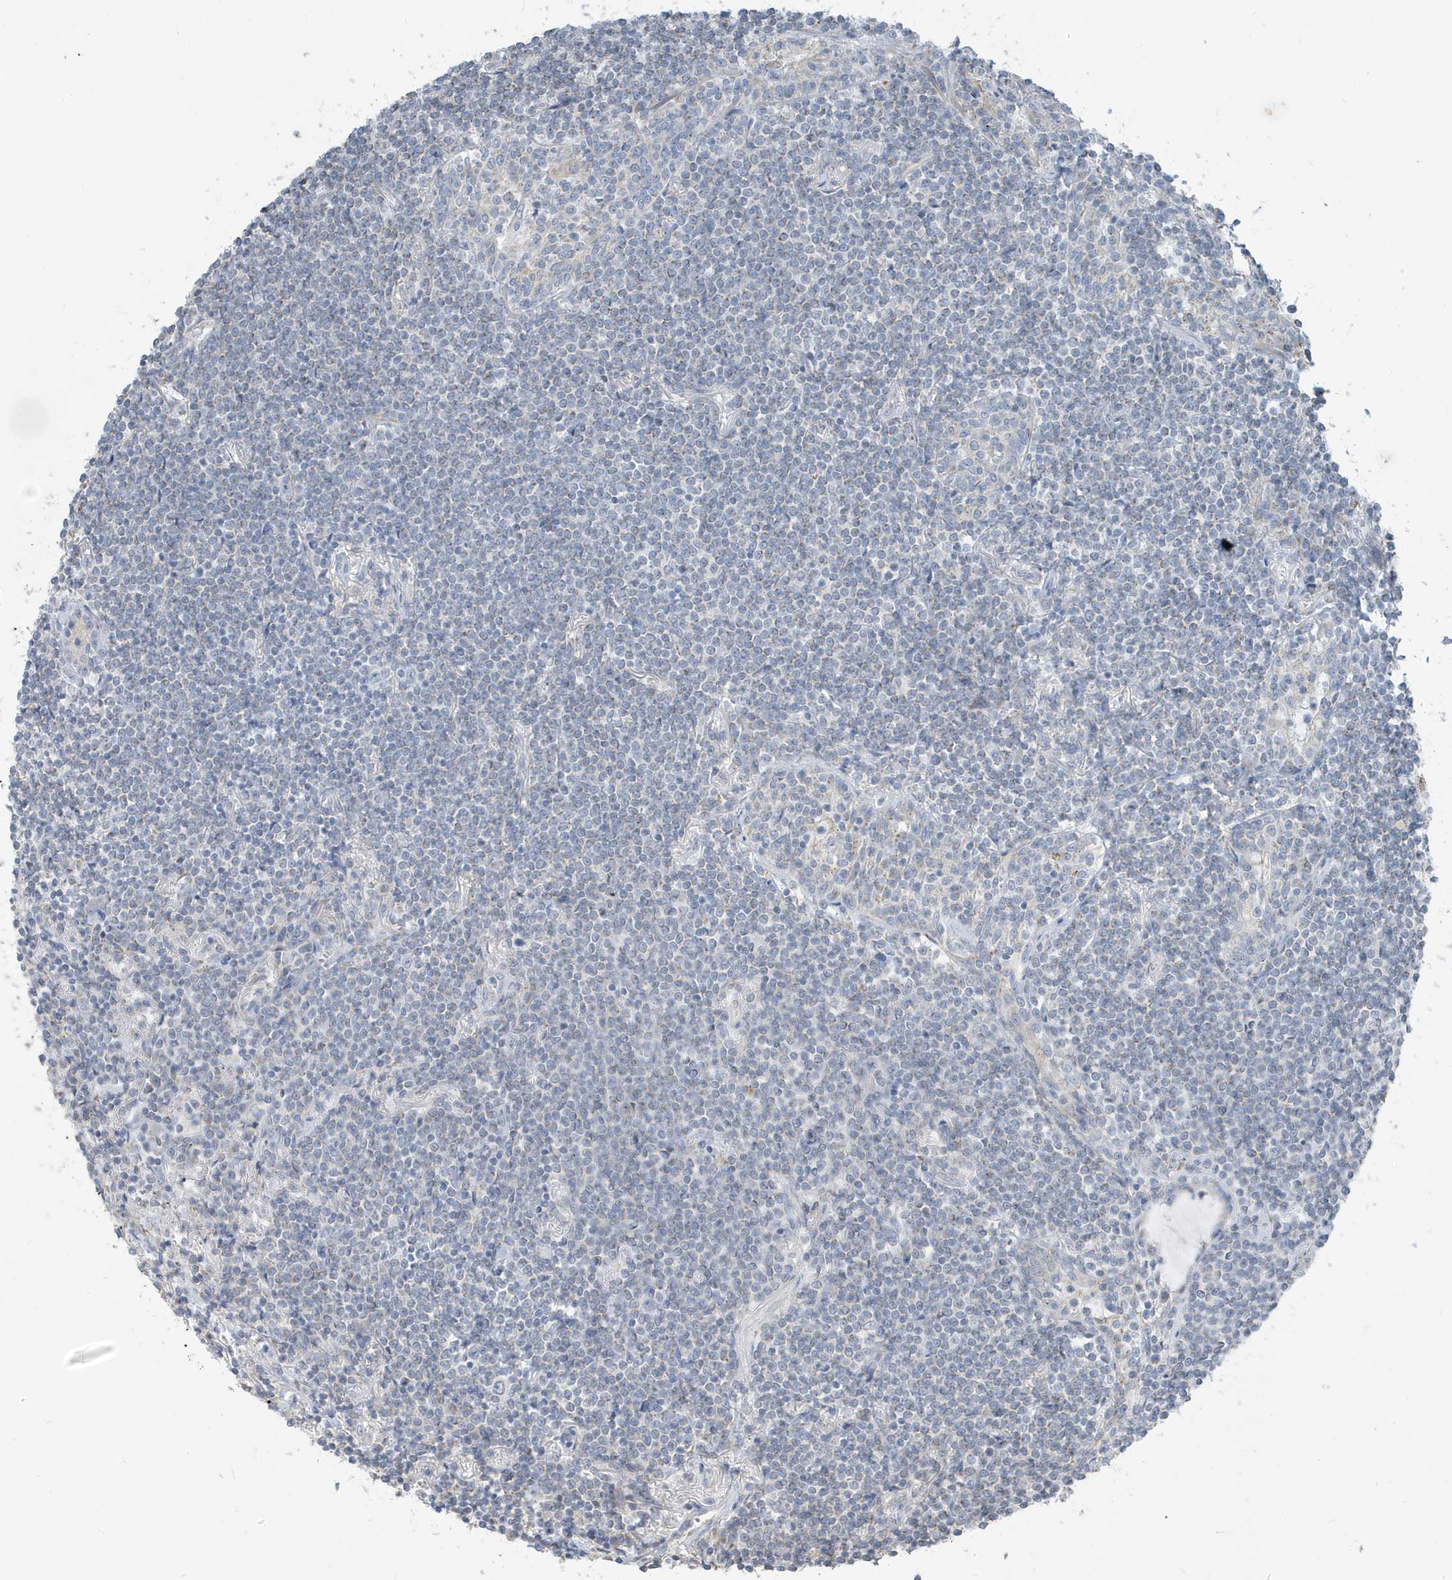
{"staining": {"intensity": "negative", "quantity": "none", "location": "none"}, "tissue": "lymphoma", "cell_type": "Tumor cells", "image_type": "cancer", "snomed": [{"axis": "morphology", "description": "Malignant lymphoma, non-Hodgkin's type, Low grade"}, {"axis": "topography", "description": "Lung"}], "caption": "The IHC photomicrograph has no significant expression in tumor cells of low-grade malignant lymphoma, non-Hodgkin's type tissue. The staining is performed using DAB brown chromogen with nuclei counter-stained in using hematoxylin.", "gene": "ATP13A5", "patient": {"sex": "female", "age": 71}}